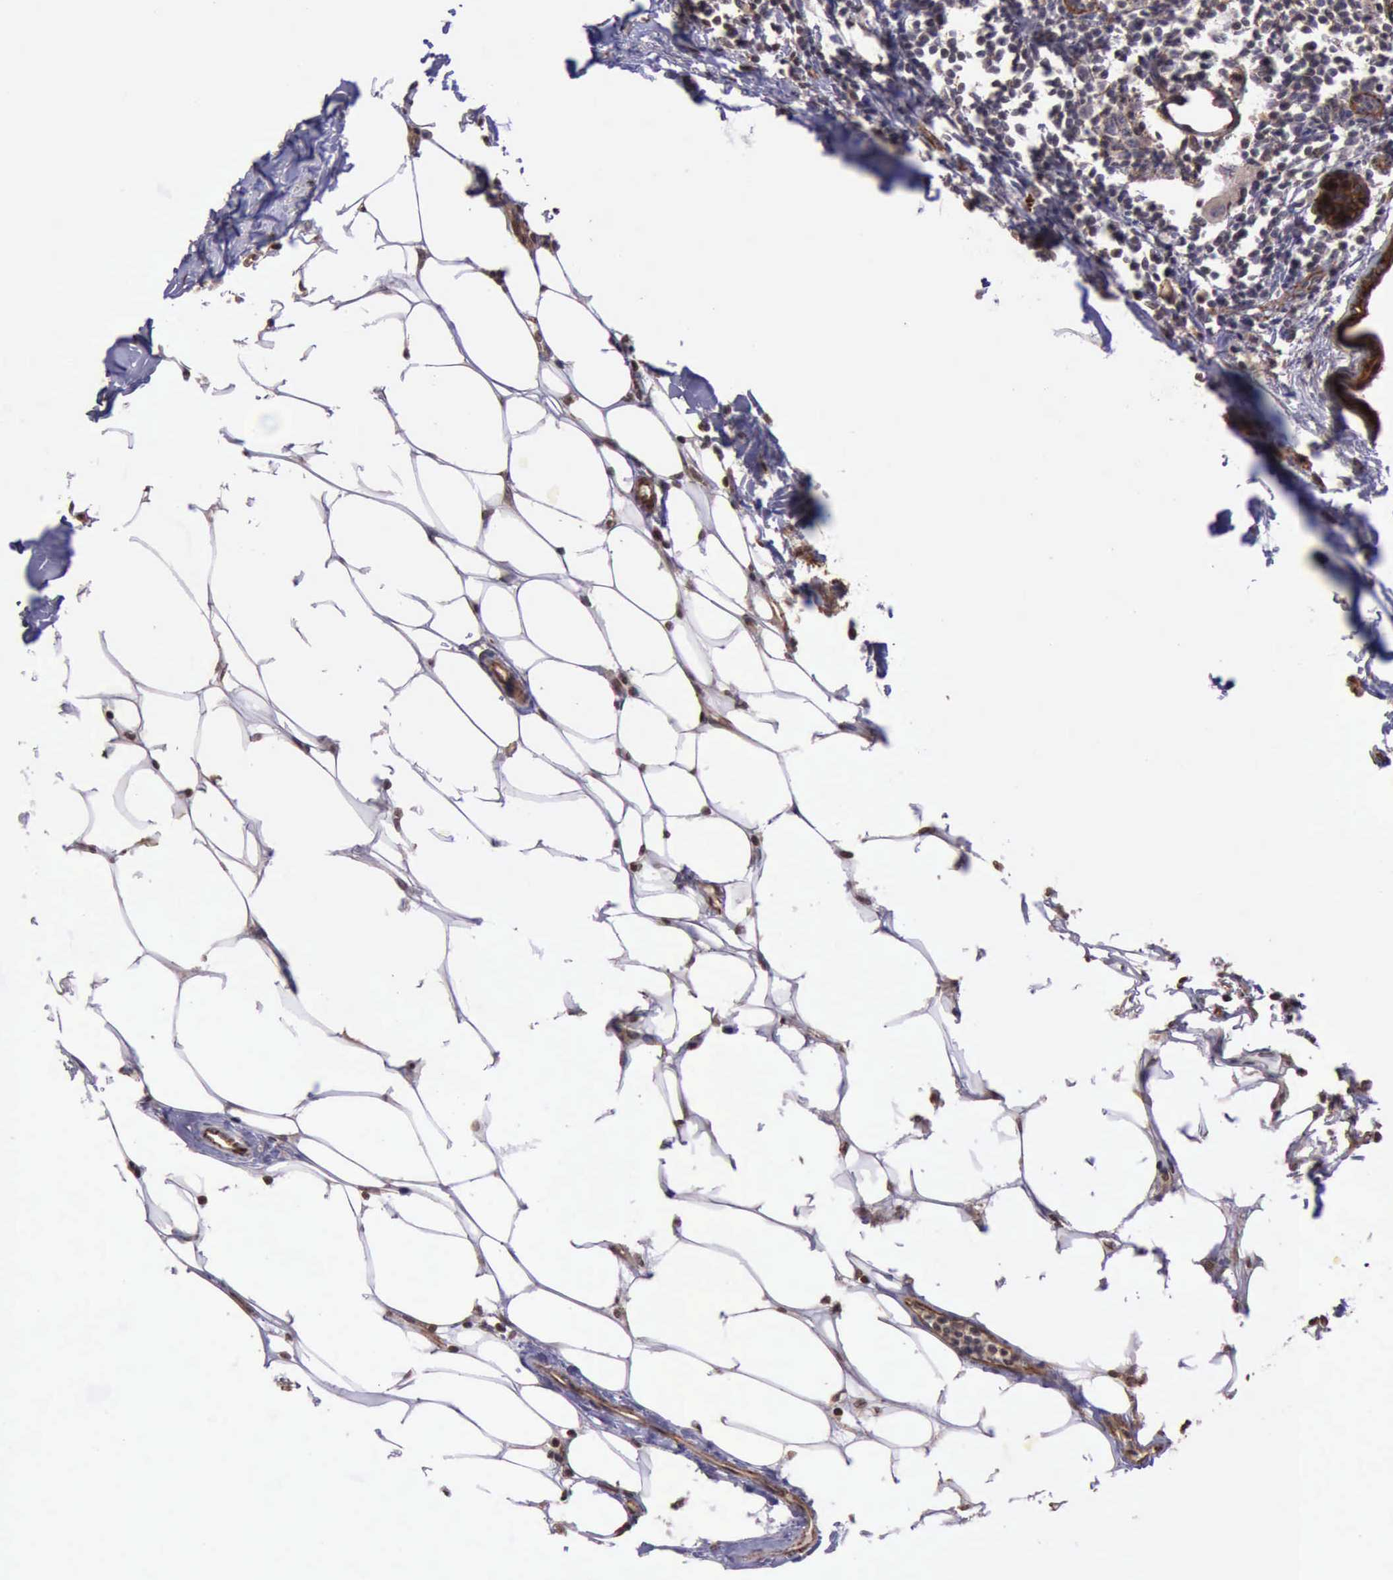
{"staining": {"intensity": "strong", "quantity": ">75%", "location": "cytoplasmic/membranous"}, "tissue": "breast cancer", "cell_type": "Tumor cells", "image_type": "cancer", "snomed": [{"axis": "morphology", "description": "Duct carcinoma"}, {"axis": "topography", "description": "Breast"}], "caption": "Brown immunohistochemical staining in human infiltrating ductal carcinoma (breast) reveals strong cytoplasmic/membranous positivity in about >75% of tumor cells. Ihc stains the protein of interest in brown and the nuclei are stained blue.", "gene": "CTNNB1", "patient": {"sex": "female", "age": 40}}